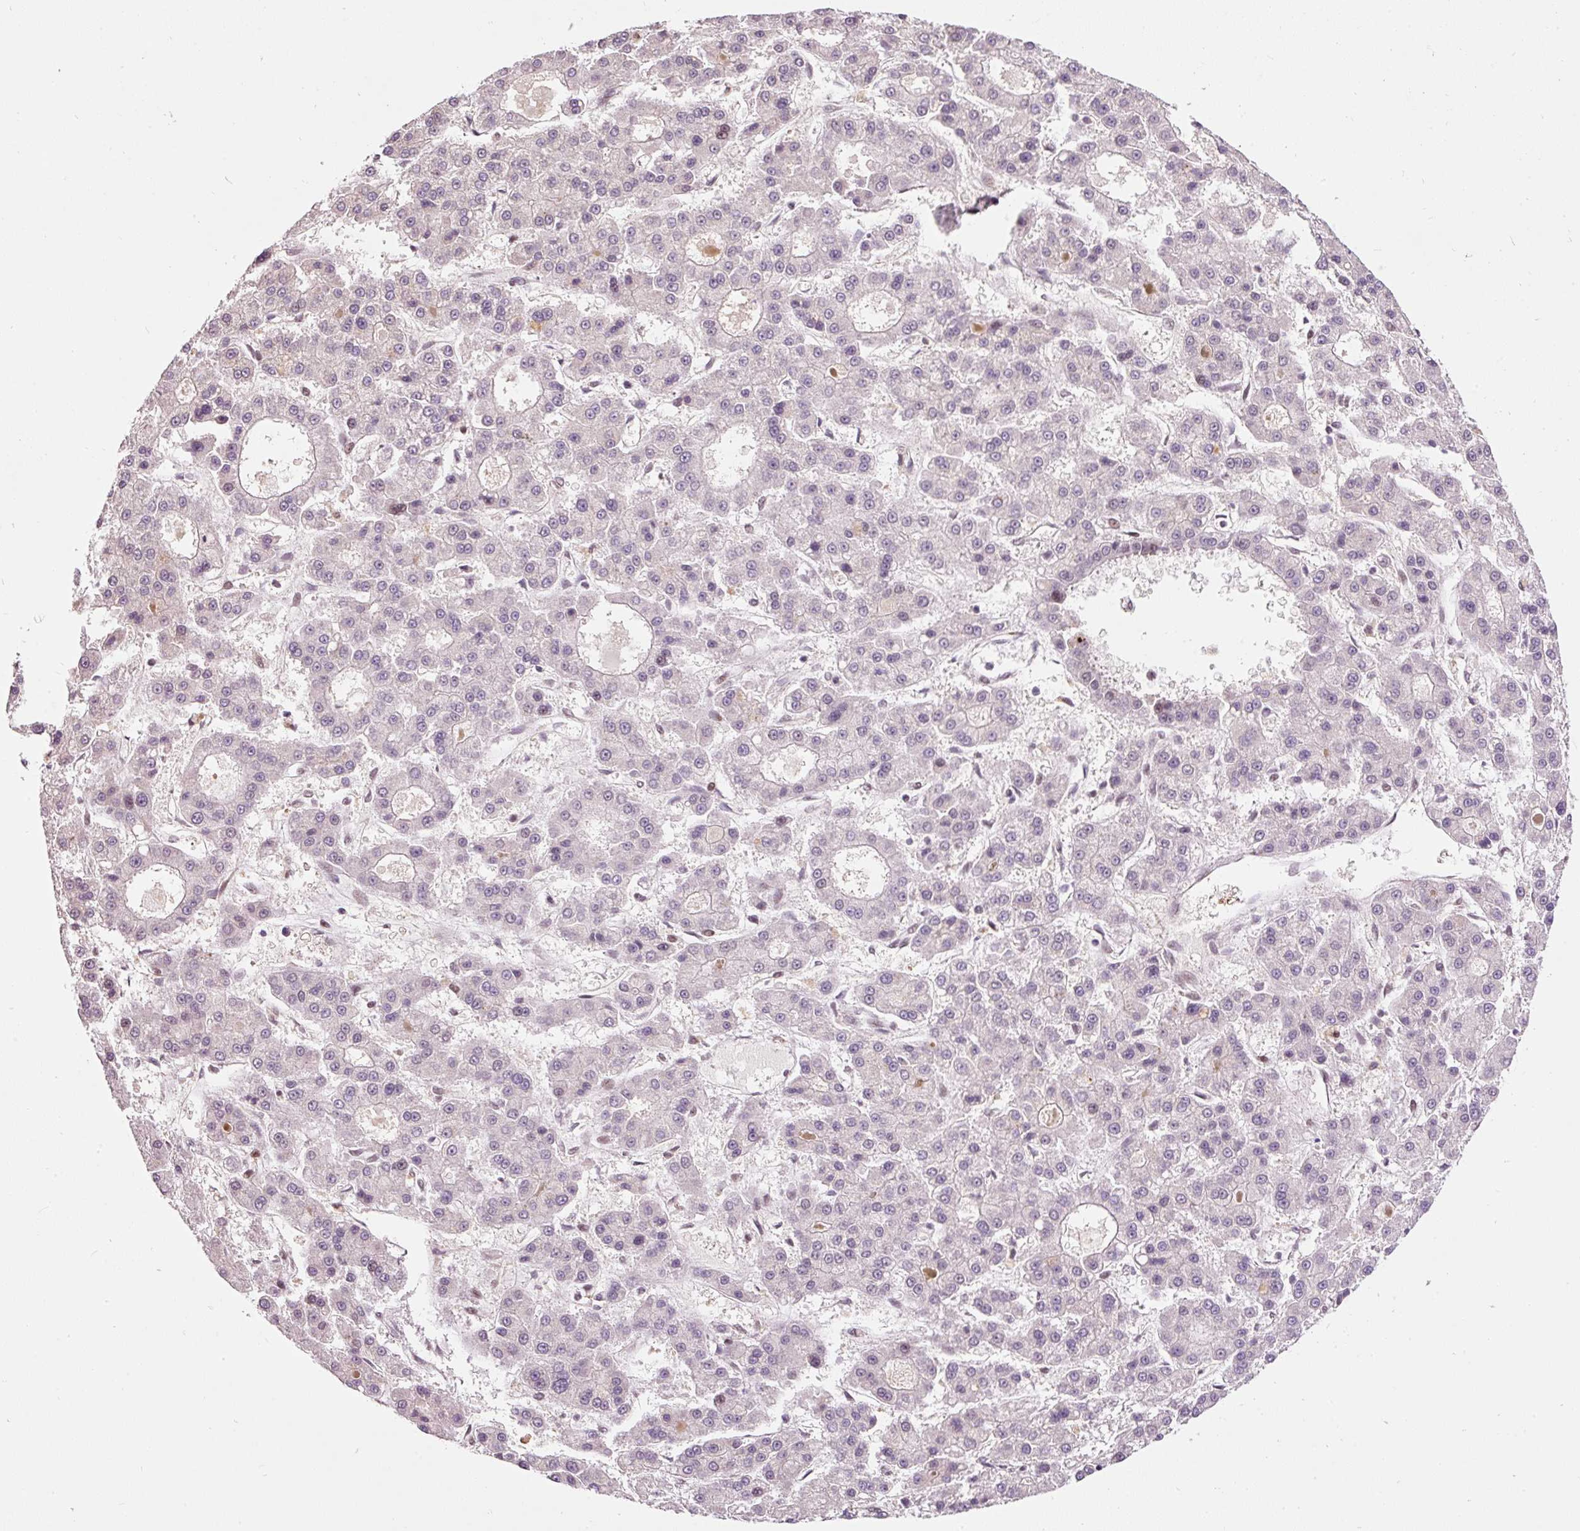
{"staining": {"intensity": "negative", "quantity": "none", "location": "none"}, "tissue": "liver cancer", "cell_type": "Tumor cells", "image_type": "cancer", "snomed": [{"axis": "morphology", "description": "Carcinoma, Hepatocellular, NOS"}, {"axis": "topography", "description": "Liver"}], "caption": "High power microscopy histopathology image of an immunohistochemistry (IHC) micrograph of hepatocellular carcinoma (liver), revealing no significant expression in tumor cells.", "gene": "HNRNPC", "patient": {"sex": "male", "age": 70}}